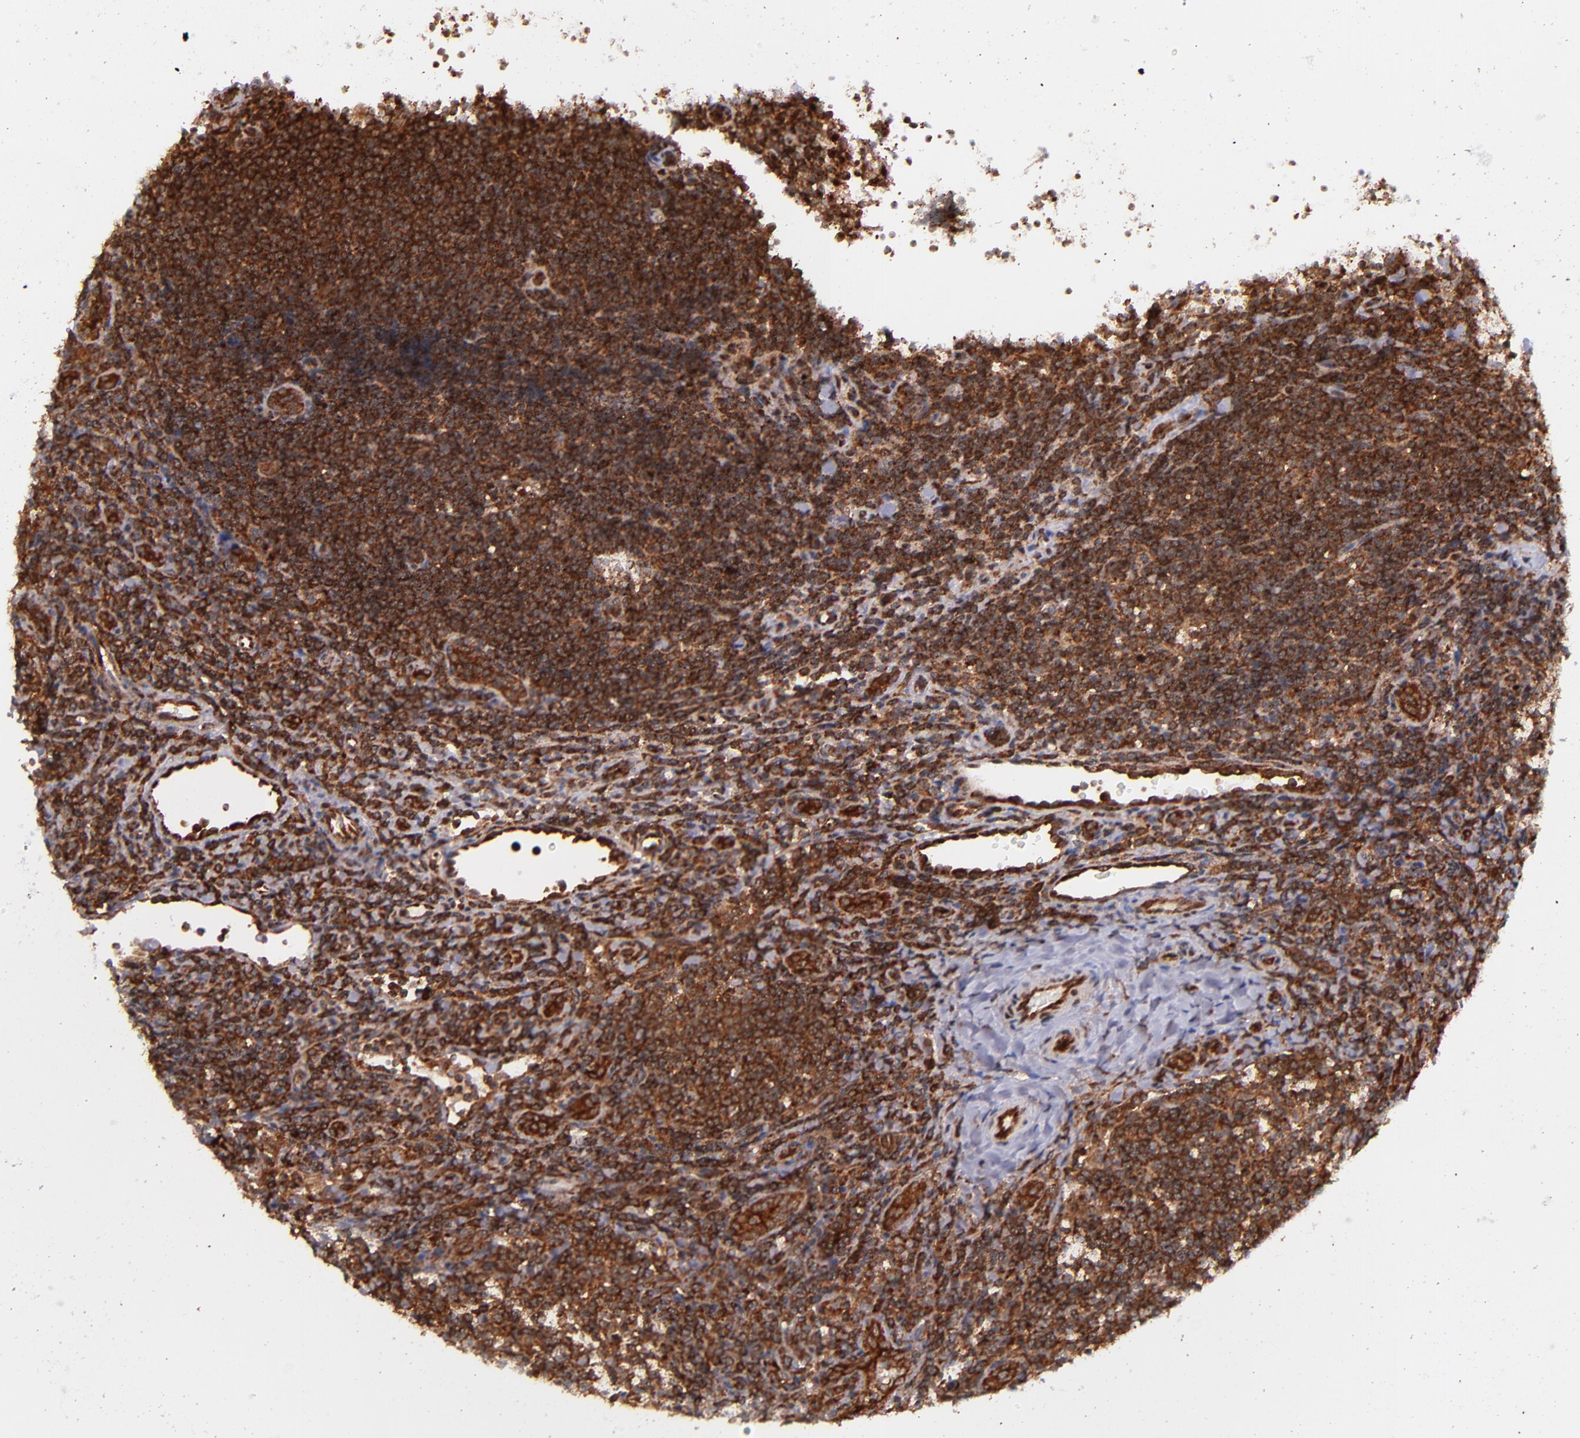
{"staining": {"intensity": "strong", "quantity": ">75%", "location": "cytoplasmic/membranous,nuclear"}, "tissue": "lymphoma", "cell_type": "Tumor cells", "image_type": "cancer", "snomed": [{"axis": "morphology", "description": "Malignant lymphoma, non-Hodgkin's type, Low grade"}, {"axis": "topography", "description": "Lymph node"}], "caption": "Immunohistochemical staining of low-grade malignant lymphoma, non-Hodgkin's type demonstrates strong cytoplasmic/membranous and nuclear protein staining in about >75% of tumor cells.", "gene": "STX8", "patient": {"sex": "female", "age": 76}}